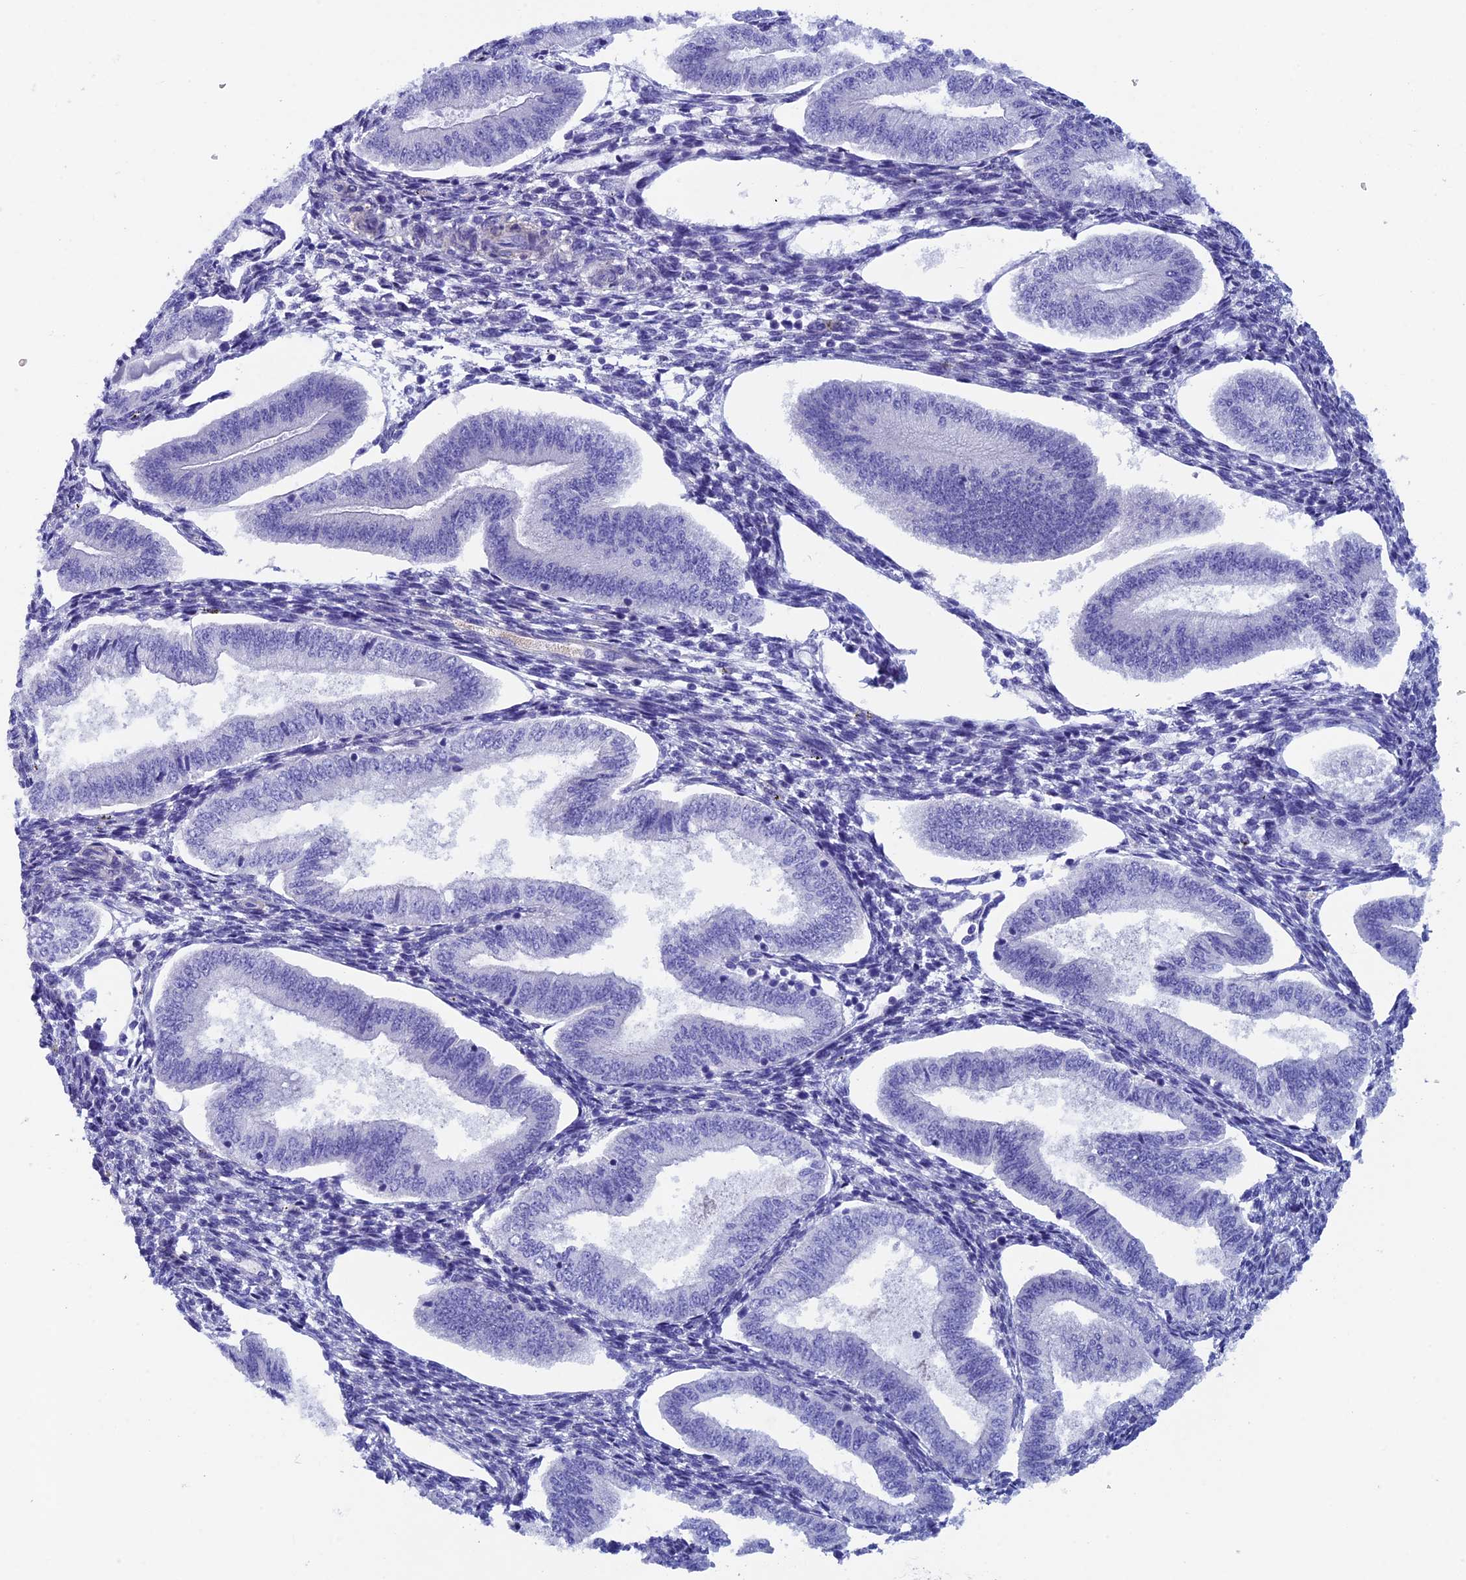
{"staining": {"intensity": "negative", "quantity": "none", "location": "none"}, "tissue": "endometrium", "cell_type": "Cells in endometrial stroma", "image_type": "normal", "snomed": [{"axis": "morphology", "description": "Normal tissue, NOS"}, {"axis": "topography", "description": "Endometrium"}], "caption": "Endometrium stained for a protein using immunohistochemistry reveals no staining cells in endometrial stroma.", "gene": "ADH7", "patient": {"sex": "female", "age": 34}}